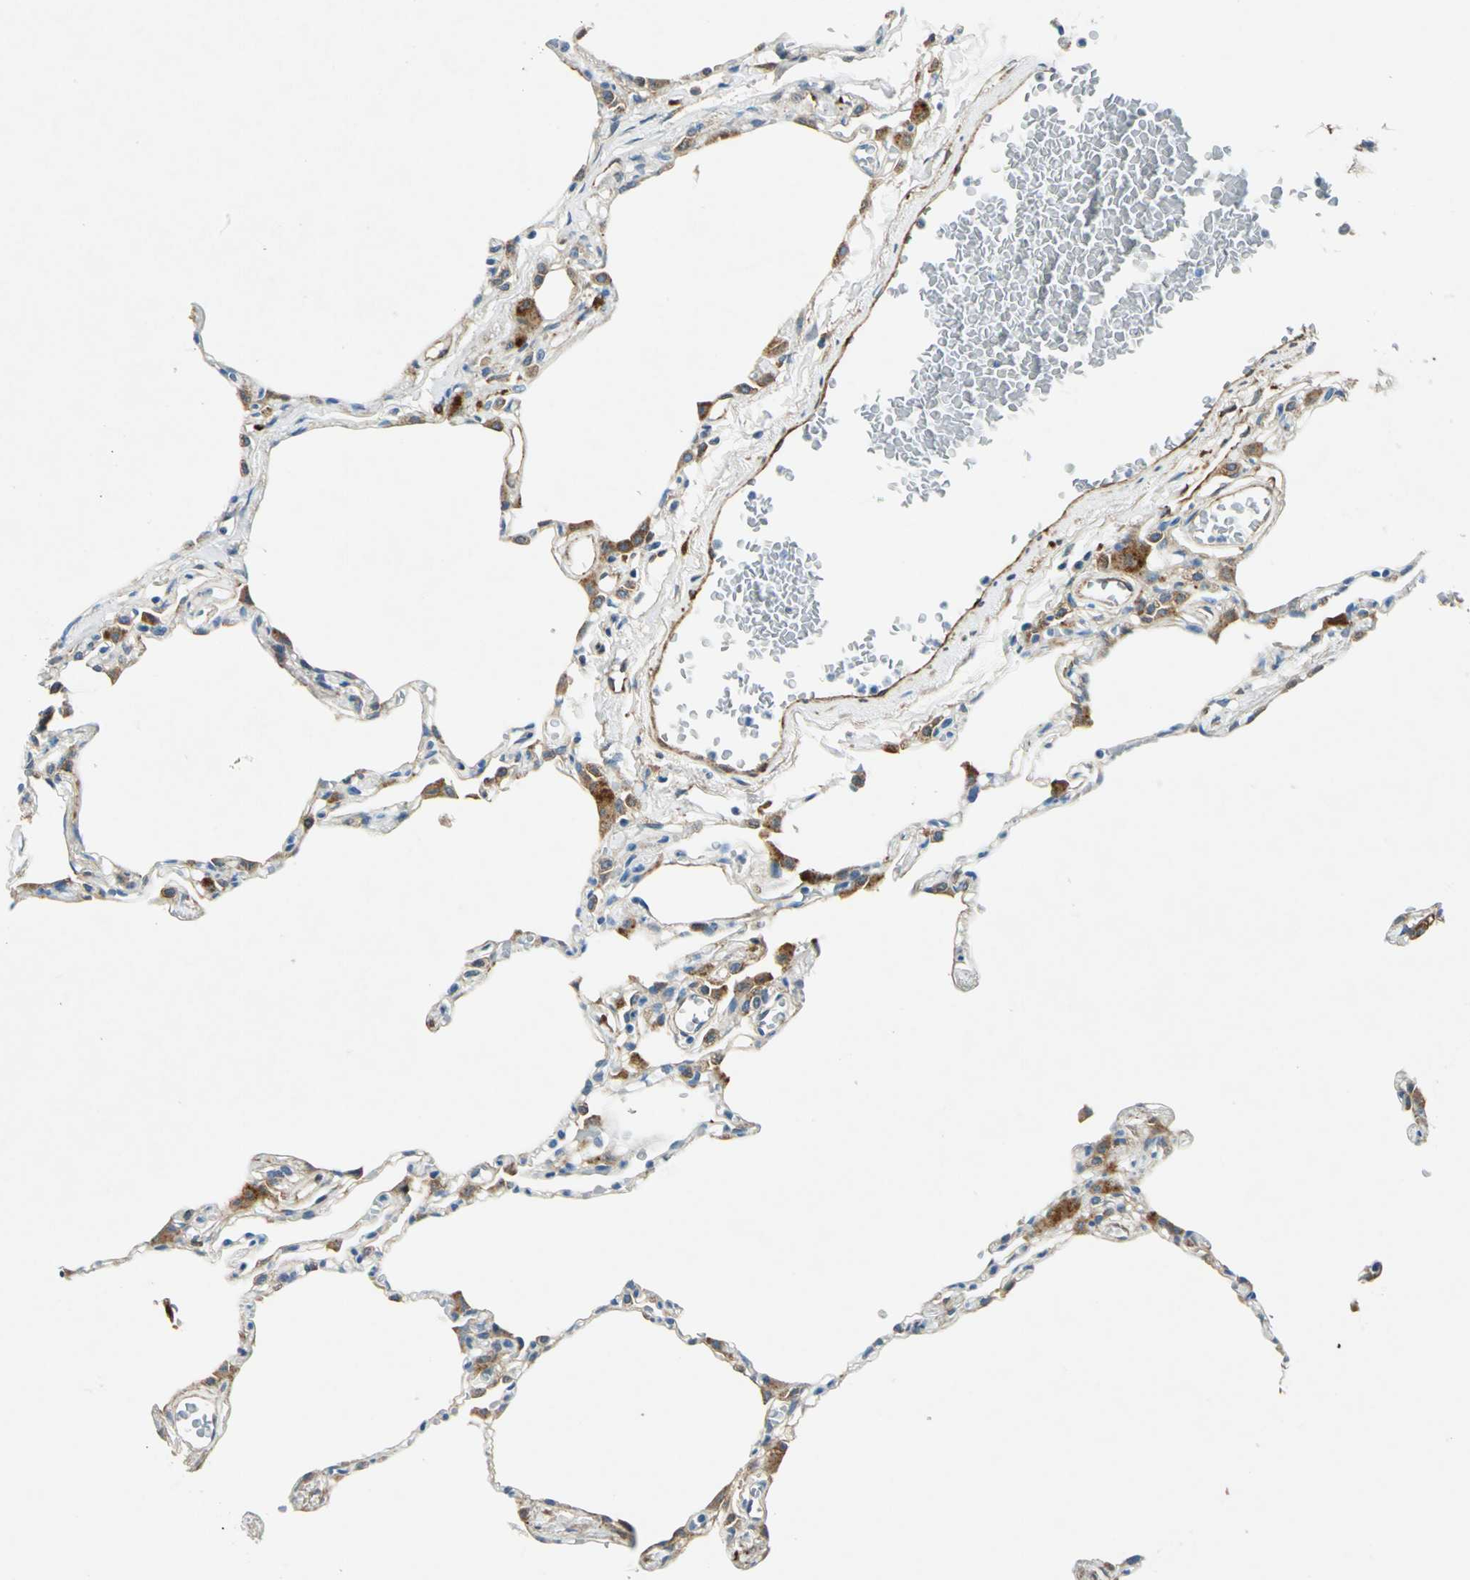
{"staining": {"intensity": "weak", "quantity": "<25%", "location": "cytoplasmic/membranous"}, "tissue": "lung", "cell_type": "Alveolar cells", "image_type": "normal", "snomed": [{"axis": "morphology", "description": "Normal tissue, NOS"}, {"axis": "topography", "description": "Lung"}], "caption": "IHC micrograph of benign lung: human lung stained with DAB demonstrates no significant protein expression in alveolar cells. Brightfield microscopy of immunohistochemistry stained with DAB (brown) and hematoxylin (blue), captured at high magnification.", "gene": "HSPB1", "patient": {"sex": "female", "age": 49}}